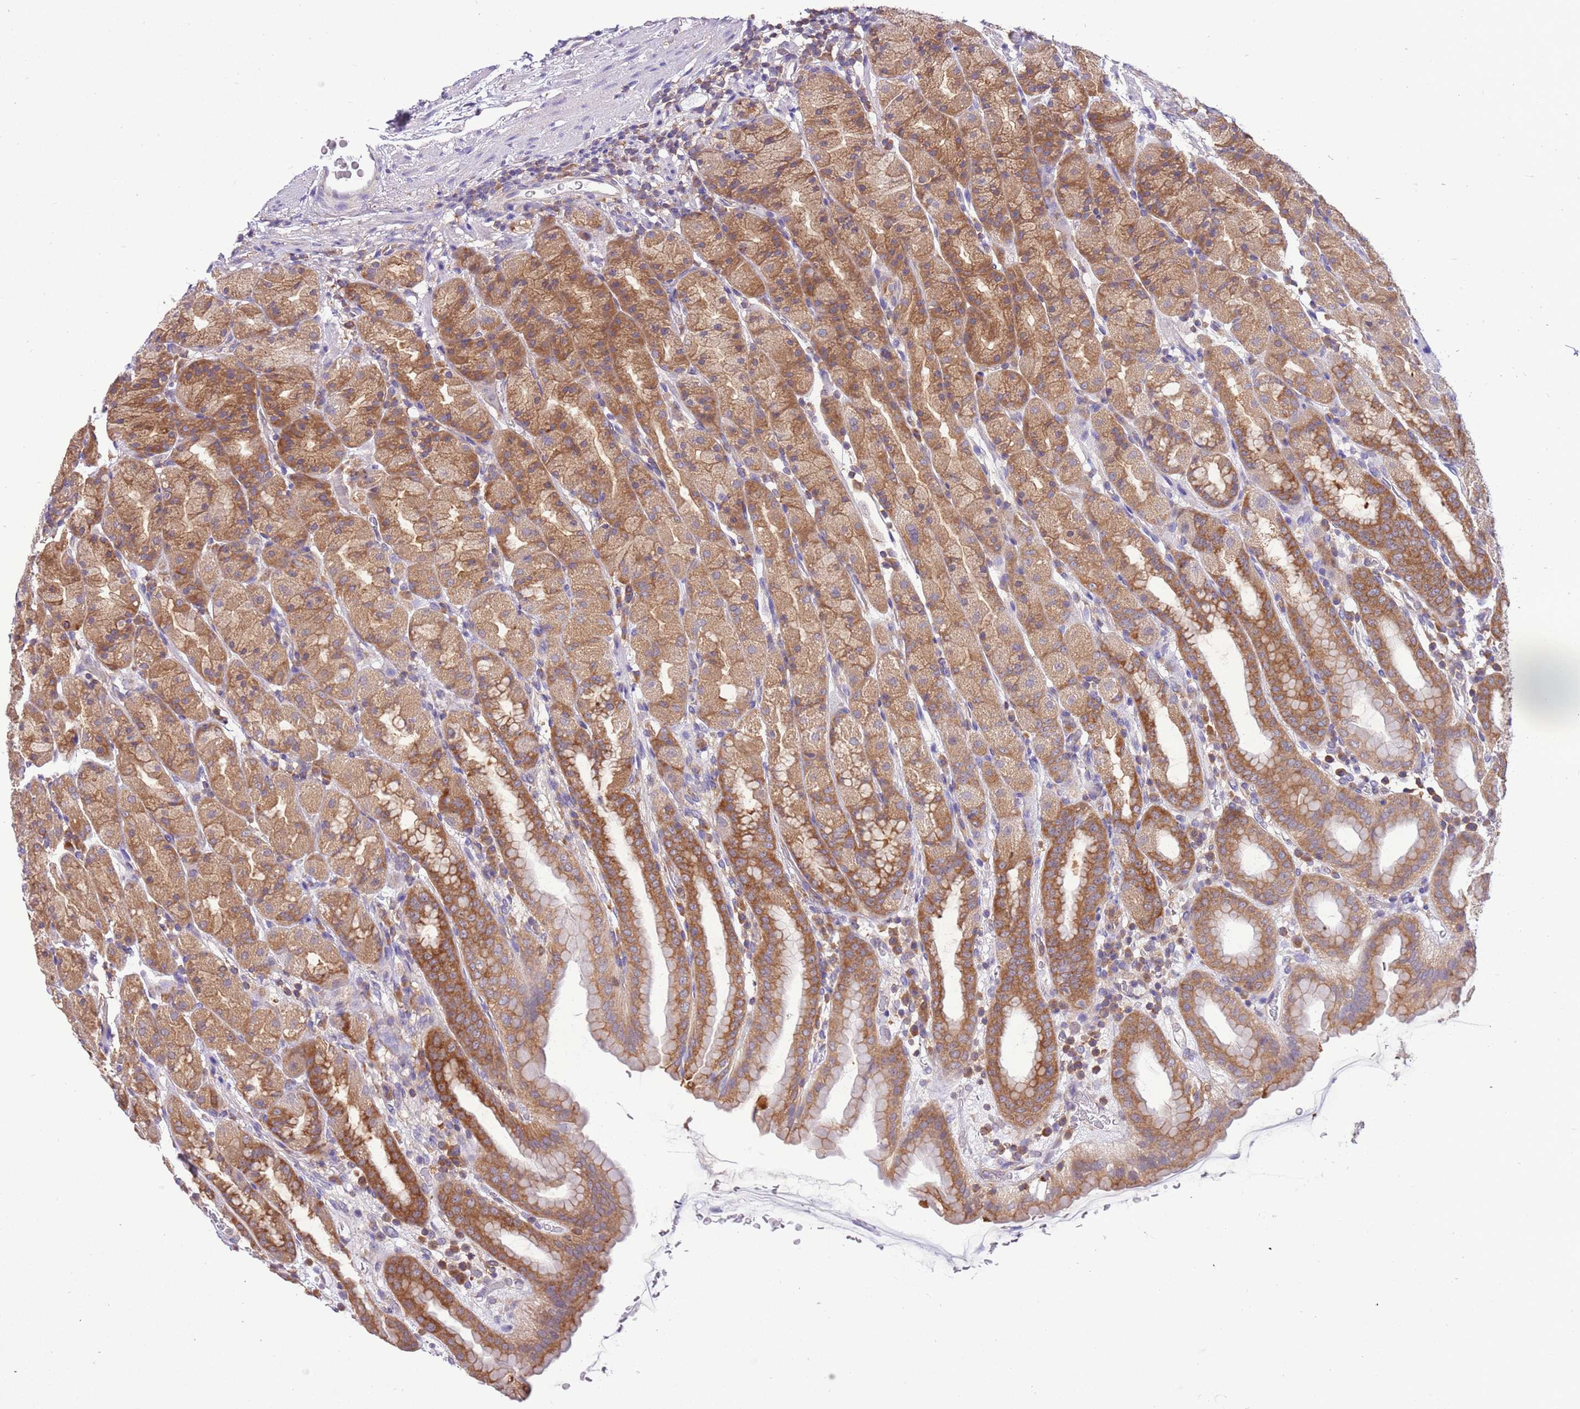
{"staining": {"intensity": "moderate", "quantity": ">75%", "location": "cytoplasmic/membranous"}, "tissue": "stomach", "cell_type": "Glandular cells", "image_type": "normal", "snomed": [{"axis": "morphology", "description": "Normal tissue, NOS"}, {"axis": "topography", "description": "Stomach, upper"}], "caption": "Protein expression by IHC demonstrates moderate cytoplasmic/membranous positivity in approximately >75% of glandular cells in unremarkable stomach.", "gene": "STIP1", "patient": {"sex": "male", "age": 68}}